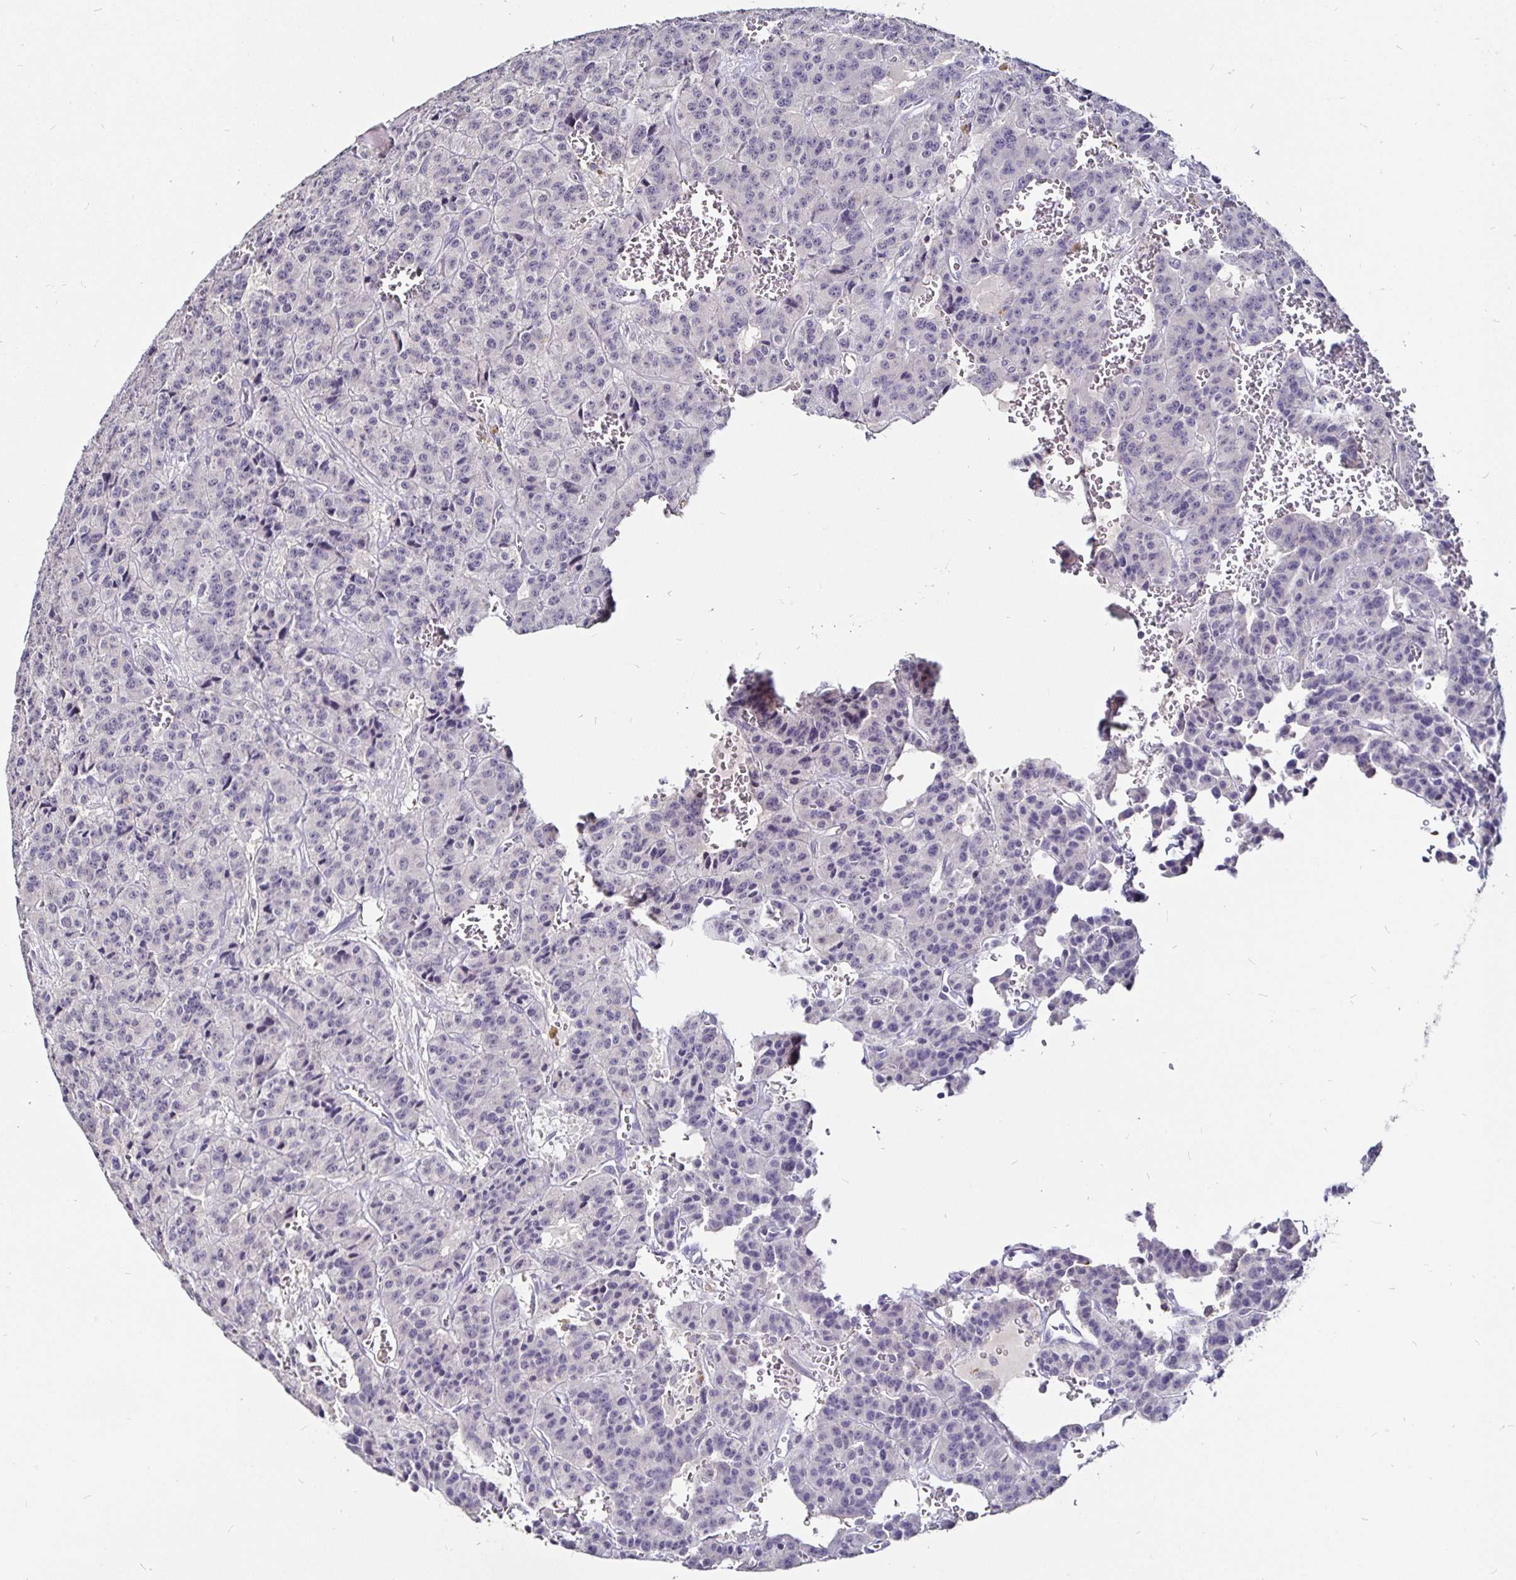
{"staining": {"intensity": "negative", "quantity": "none", "location": "none"}, "tissue": "carcinoid", "cell_type": "Tumor cells", "image_type": "cancer", "snomed": [{"axis": "morphology", "description": "Carcinoid, malignant, NOS"}, {"axis": "topography", "description": "Lung"}], "caption": "Immunohistochemistry histopathology image of neoplastic tissue: human carcinoid (malignant) stained with DAB shows no significant protein staining in tumor cells.", "gene": "FAIM2", "patient": {"sex": "female", "age": 71}}